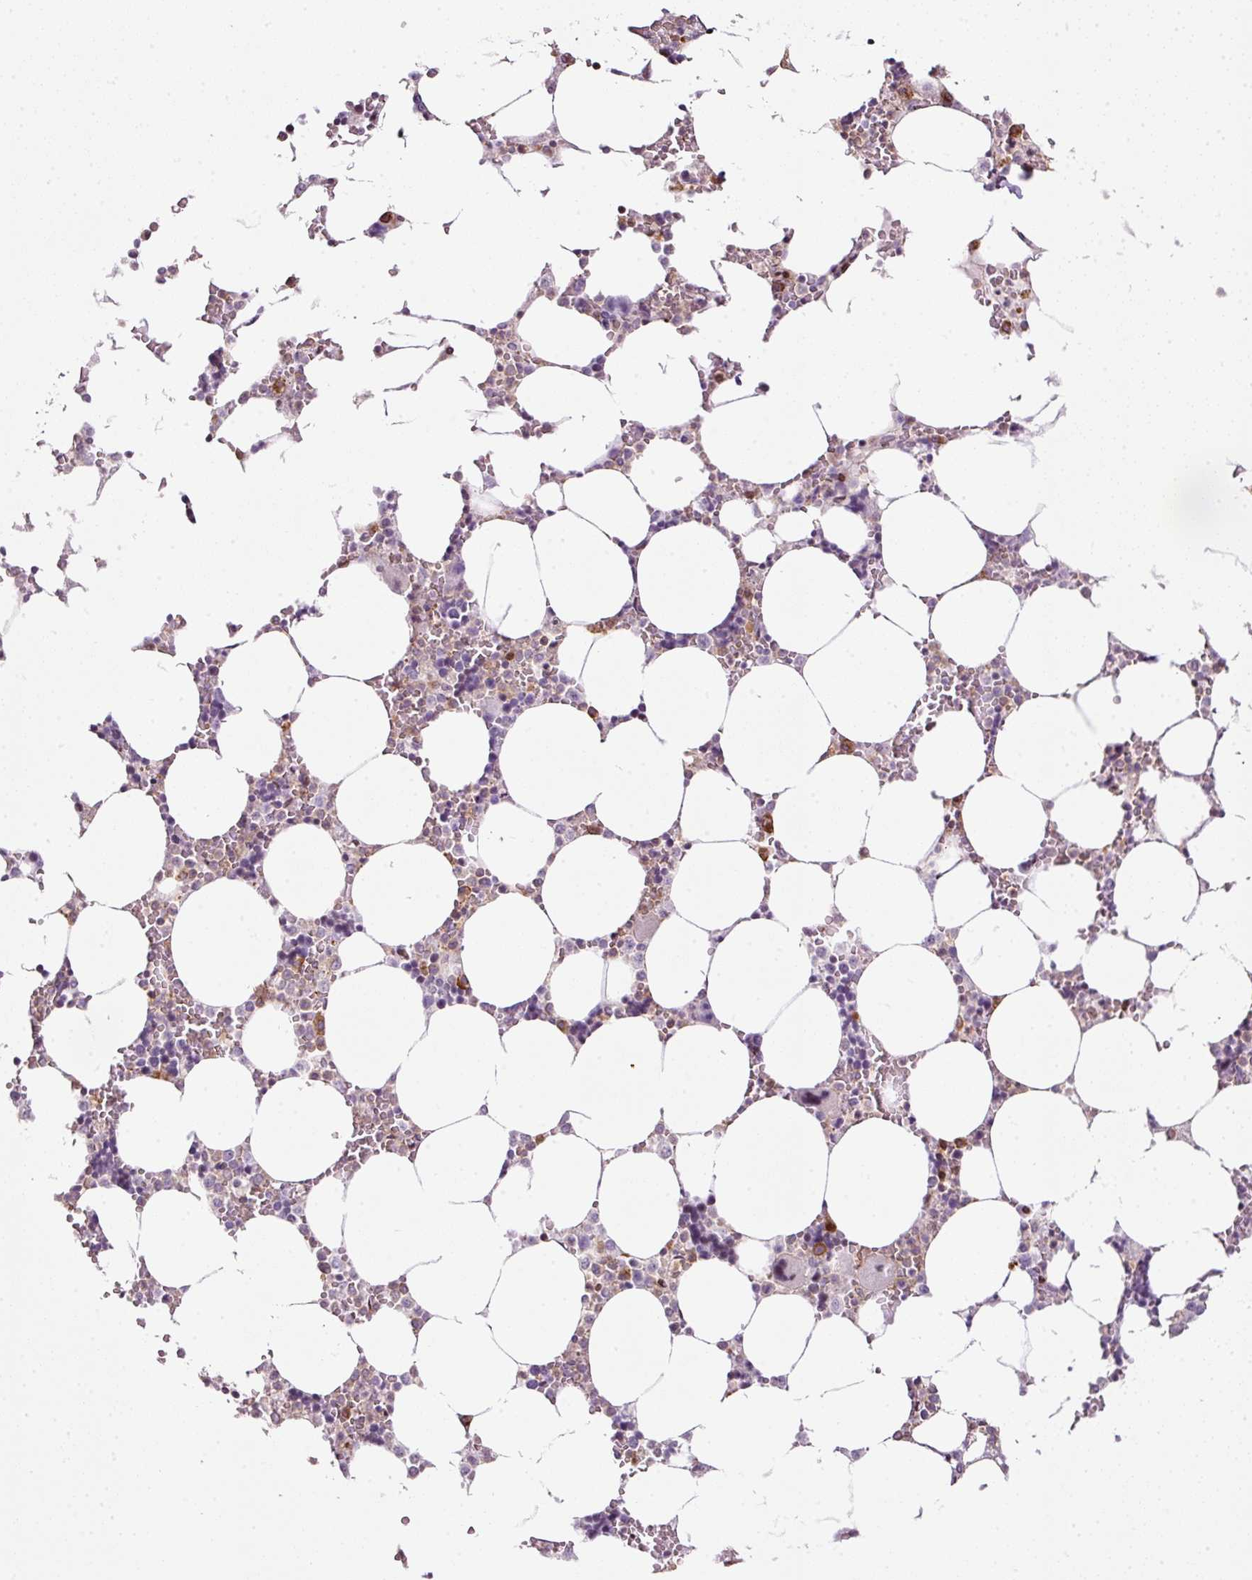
{"staining": {"intensity": "moderate", "quantity": "<25%", "location": "cytoplasmic/membranous"}, "tissue": "bone marrow", "cell_type": "Hematopoietic cells", "image_type": "normal", "snomed": [{"axis": "morphology", "description": "Normal tissue, NOS"}, {"axis": "topography", "description": "Bone marrow"}], "caption": "This is a histology image of immunohistochemistry staining of unremarkable bone marrow, which shows moderate expression in the cytoplasmic/membranous of hematopoietic cells.", "gene": "SCNM1", "patient": {"sex": "male", "age": 64}}